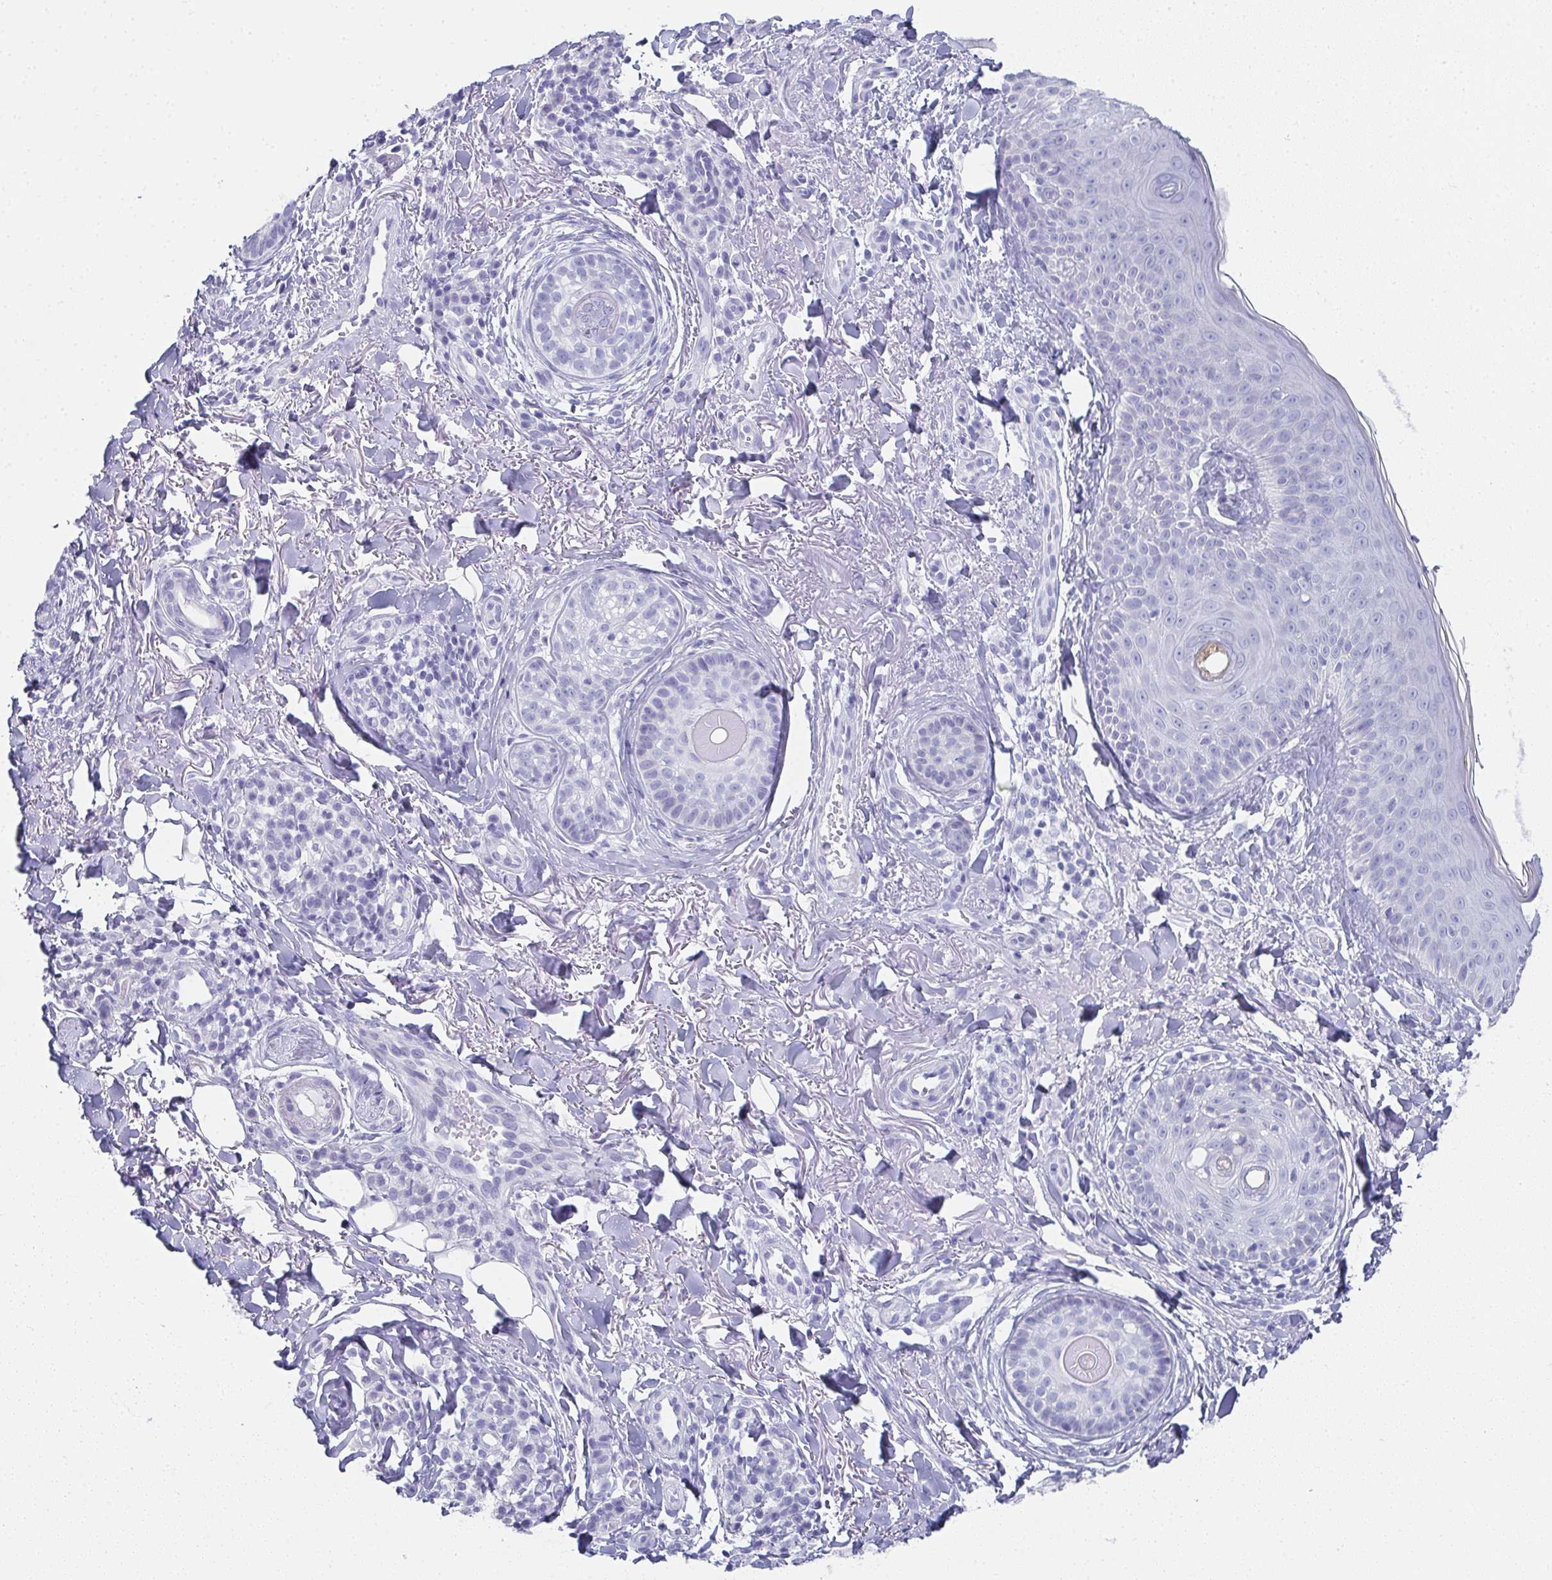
{"staining": {"intensity": "negative", "quantity": "none", "location": "none"}, "tissue": "skin cancer", "cell_type": "Tumor cells", "image_type": "cancer", "snomed": [{"axis": "morphology", "description": "Basal cell carcinoma"}, {"axis": "topography", "description": "Skin"}], "caption": "This is a micrograph of IHC staining of skin cancer, which shows no staining in tumor cells. (Stains: DAB (3,3'-diaminobenzidine) IHC with hematoxylin counter stain, Microscopy: brightfield microscopy at high magnification).", "gene": "SYCP1", "patient": {"sex": "male", "age": 65}}